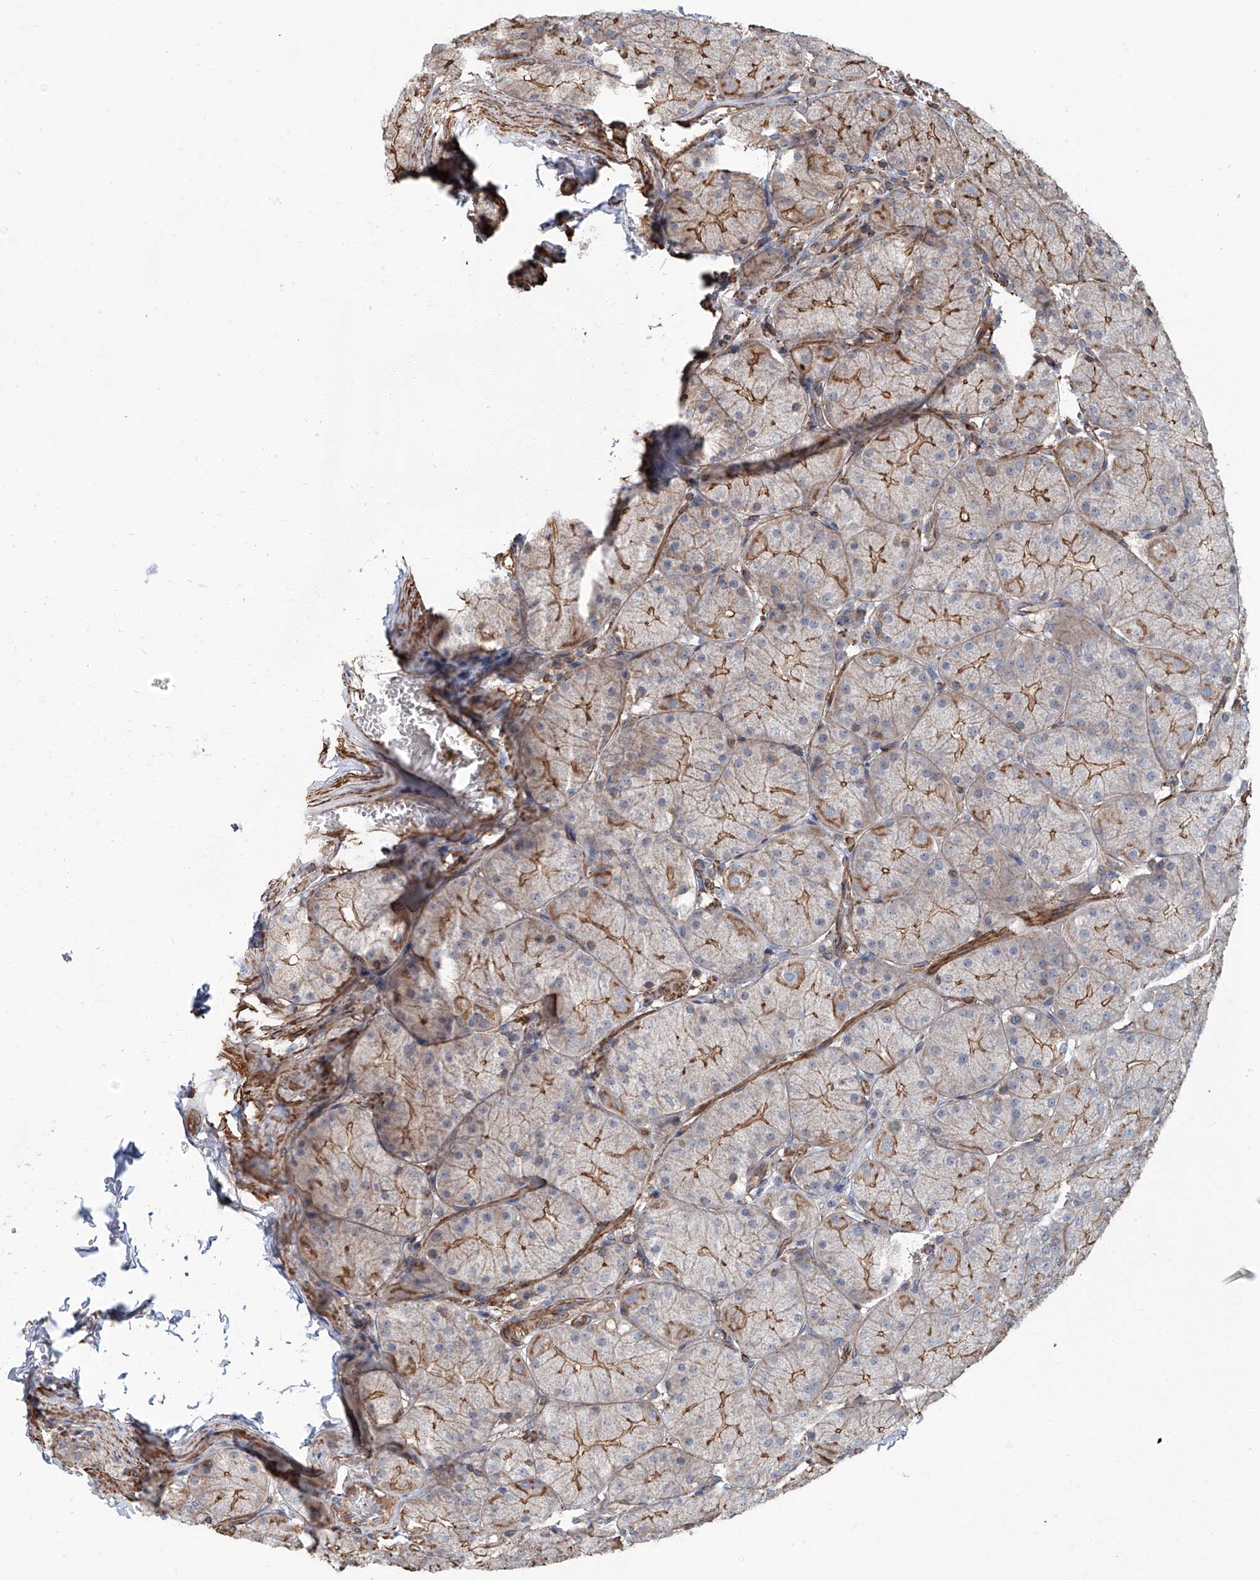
{"staining": {"intensity": "moderate", "quantity": "25%-75%", "location": "cytoplasmic/membranous"}, "tissue": "stomach", "cell_type": "Glandular cells", "image_type": "normal", "snomed": [{"axis": "morphology", "description": "Normal tissue, NOS"}, {"axis": "topography", "description": "Stomach, upper"}], "caption": "The immunohistochemical stain highlights moderate cytoplasmic/membranous expression in glandular cells of normal stomach.", "gene": "PIEZO2", "patient": {"sex": "female", "age": 56}}